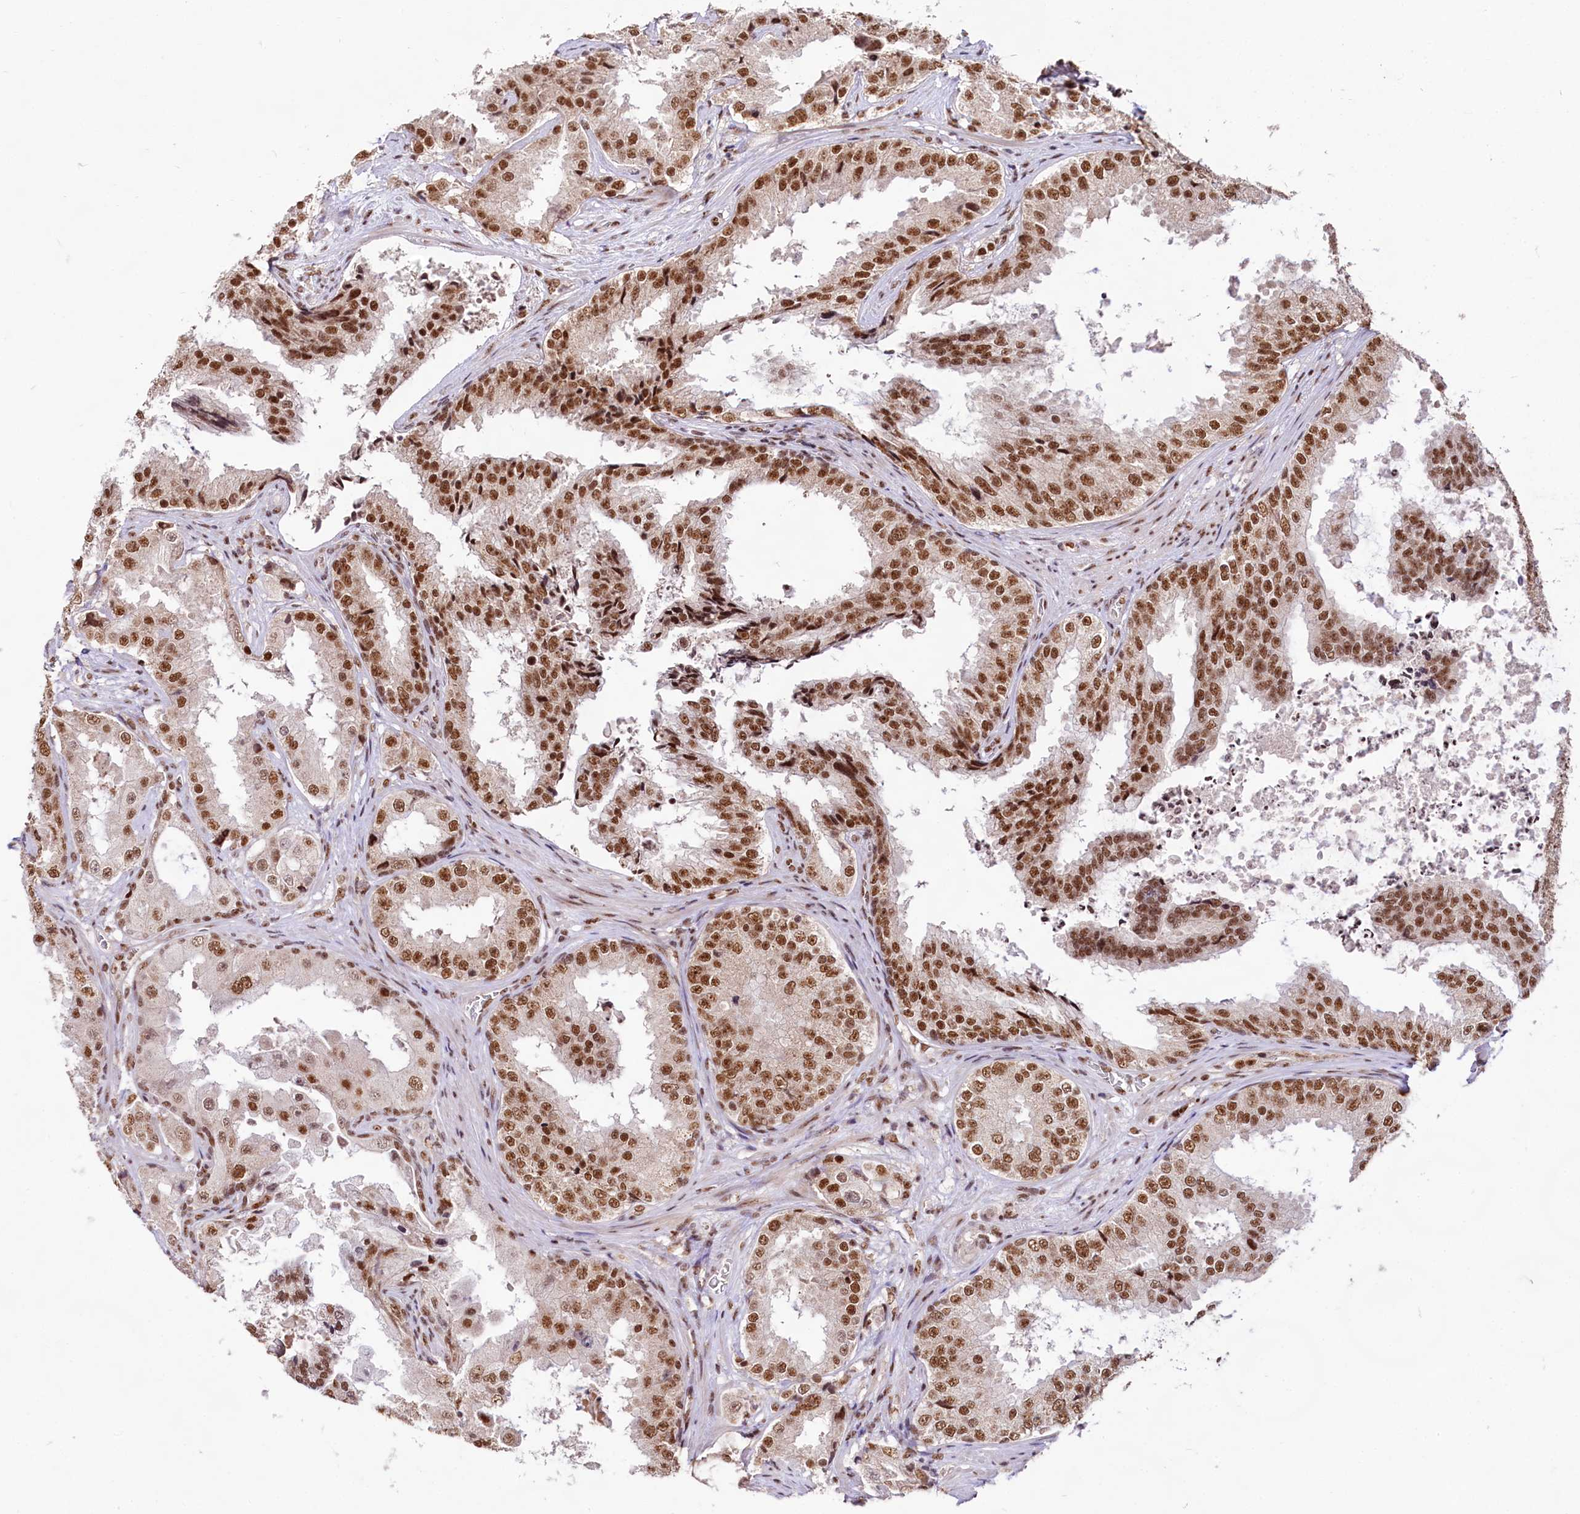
{"staining": {"intensity": "moderate", "quantity": ">75%", "location": "nuclear"}, "tissue": "prostate cancer", "cell_type": "Tumor cells", "image_type": "cancer", "snomed": [{"axis": "morphology", "description": "Adenocarcinoma, High grade"}, {"axis": "topography", "description": "Prostate"}], "caption": "Immunohistochemistry (IHC) of prostate cancer demonstrates medium levels of moderate nuclear positivity in about >75% of tumor cells.", "gene": "HIRA", "patient": {"sex": "male", "age": 73}}